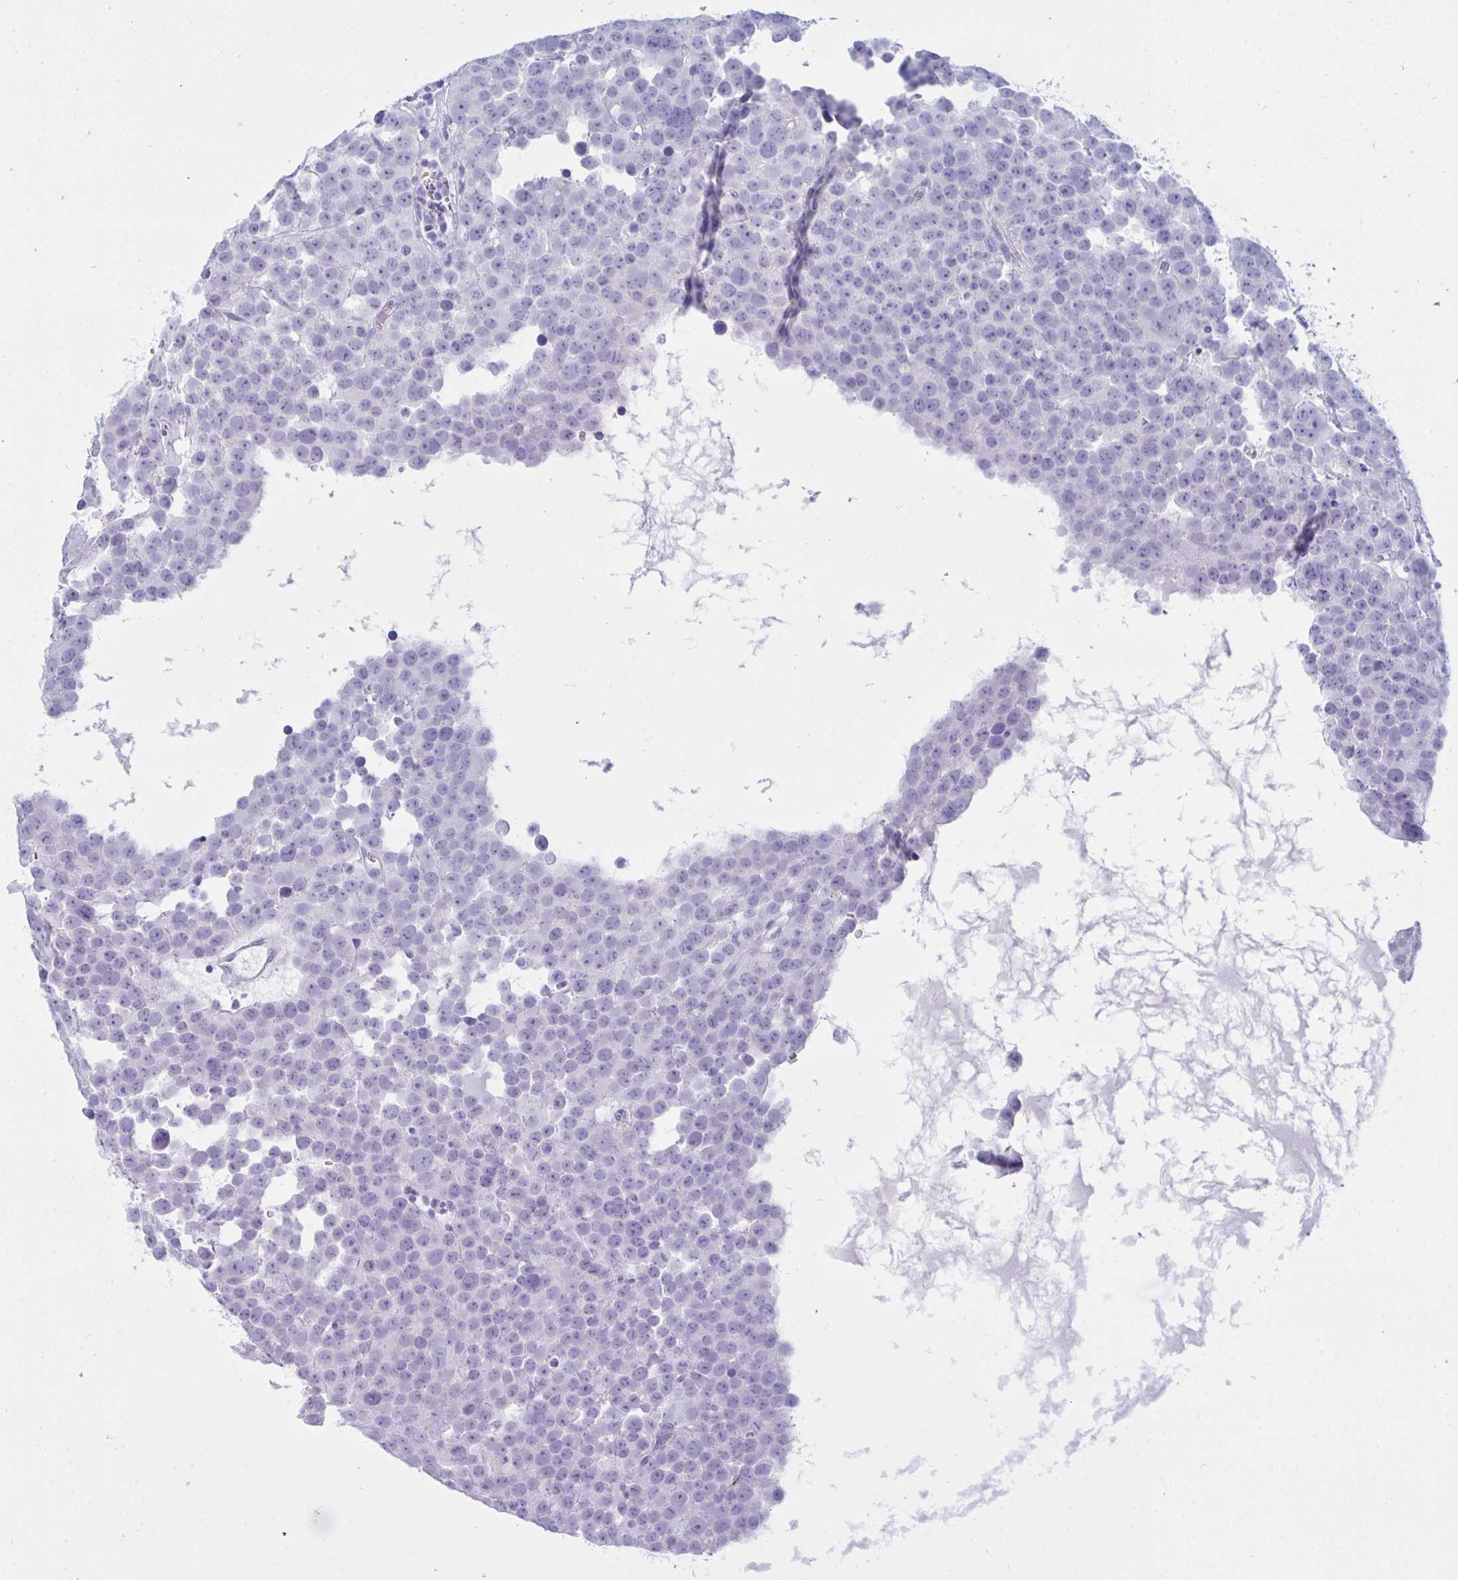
{"staining": {"intensity": "negative", "quantity": "none", "location": "none"}, "tissue": "testis cancer", "cell_type": "Tumor cells", "image_type": "cancer", "snomed": [{"axis": "morphology", "description": "Seminoma, NOS"}, {"axis": "topography", "description": "Testis"}], "caption": "IHC histopathology image of human testis cancer stained for a protein (brown), which reveals no staining in tumor cells.", "gene": "BBS1", "patient": {"sex": "male", "age": 71}}